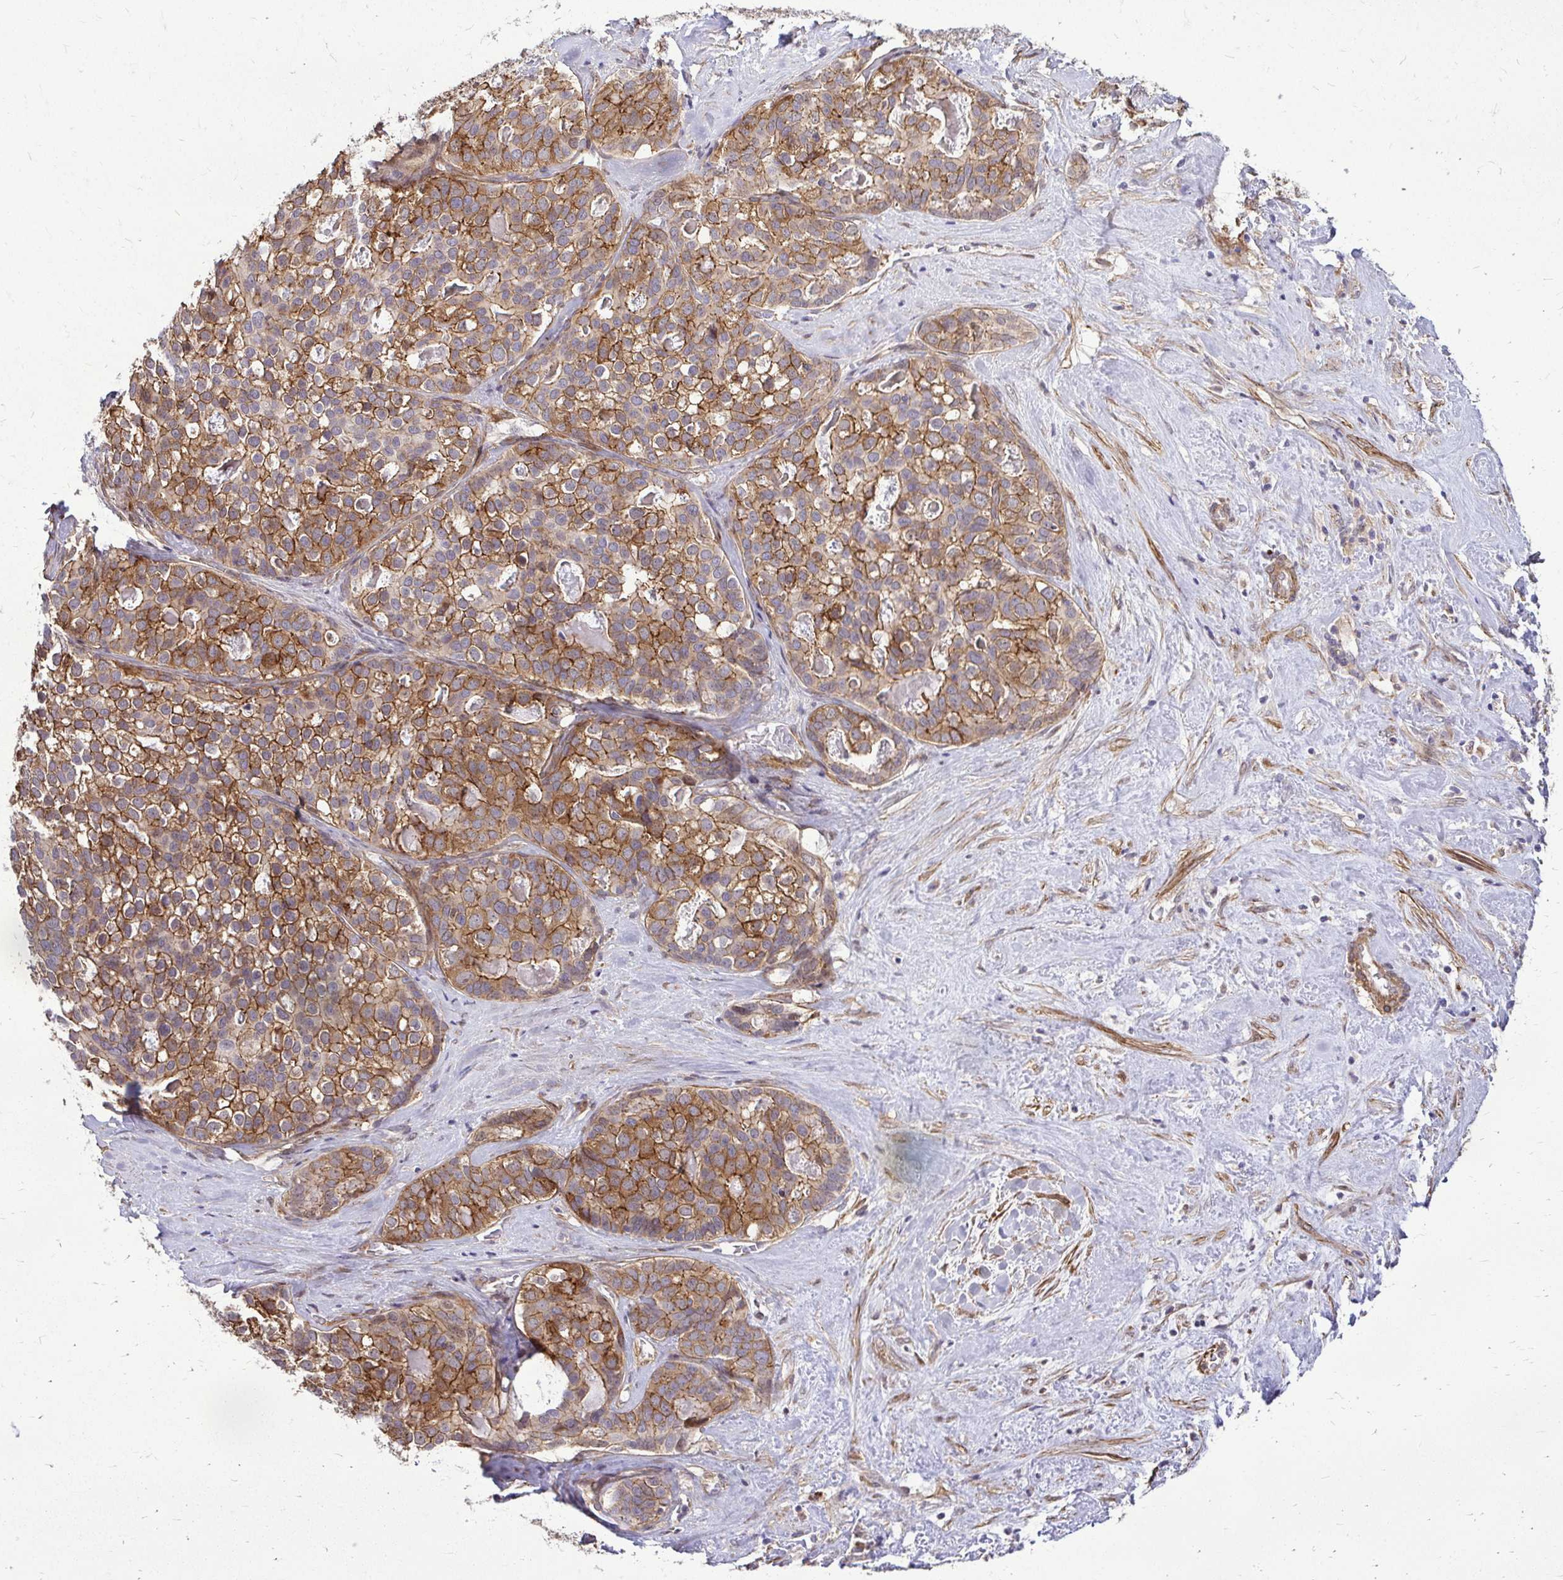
{"staining": {"intensity": "moderate", "quantity": ">75%", "location": "cytoplasmic/membranous"}, "tissue": "liver cancer", "cell_type": "Tumor cells", "image_type": "cancer", "snomed": [{"axis": "morphology", "description": "Cholangiocarcinoma"}, {"axis": "topography", "description": "Liver"}], "caption": "Cholangiocarcinoma (liver) stained with DAB immunohistochemistry exhibits medium levels of moderate cytoplasmic/membranous expression in about >75% of tumor cells. (Stains: DAB (3,3'-diaminobenzidine) in brown, nuclei in blue, Microscopy: brightfield microscopy at high magnification).", "gene": "TRIP6", "patient": {"sex": "male", "age": 56}}